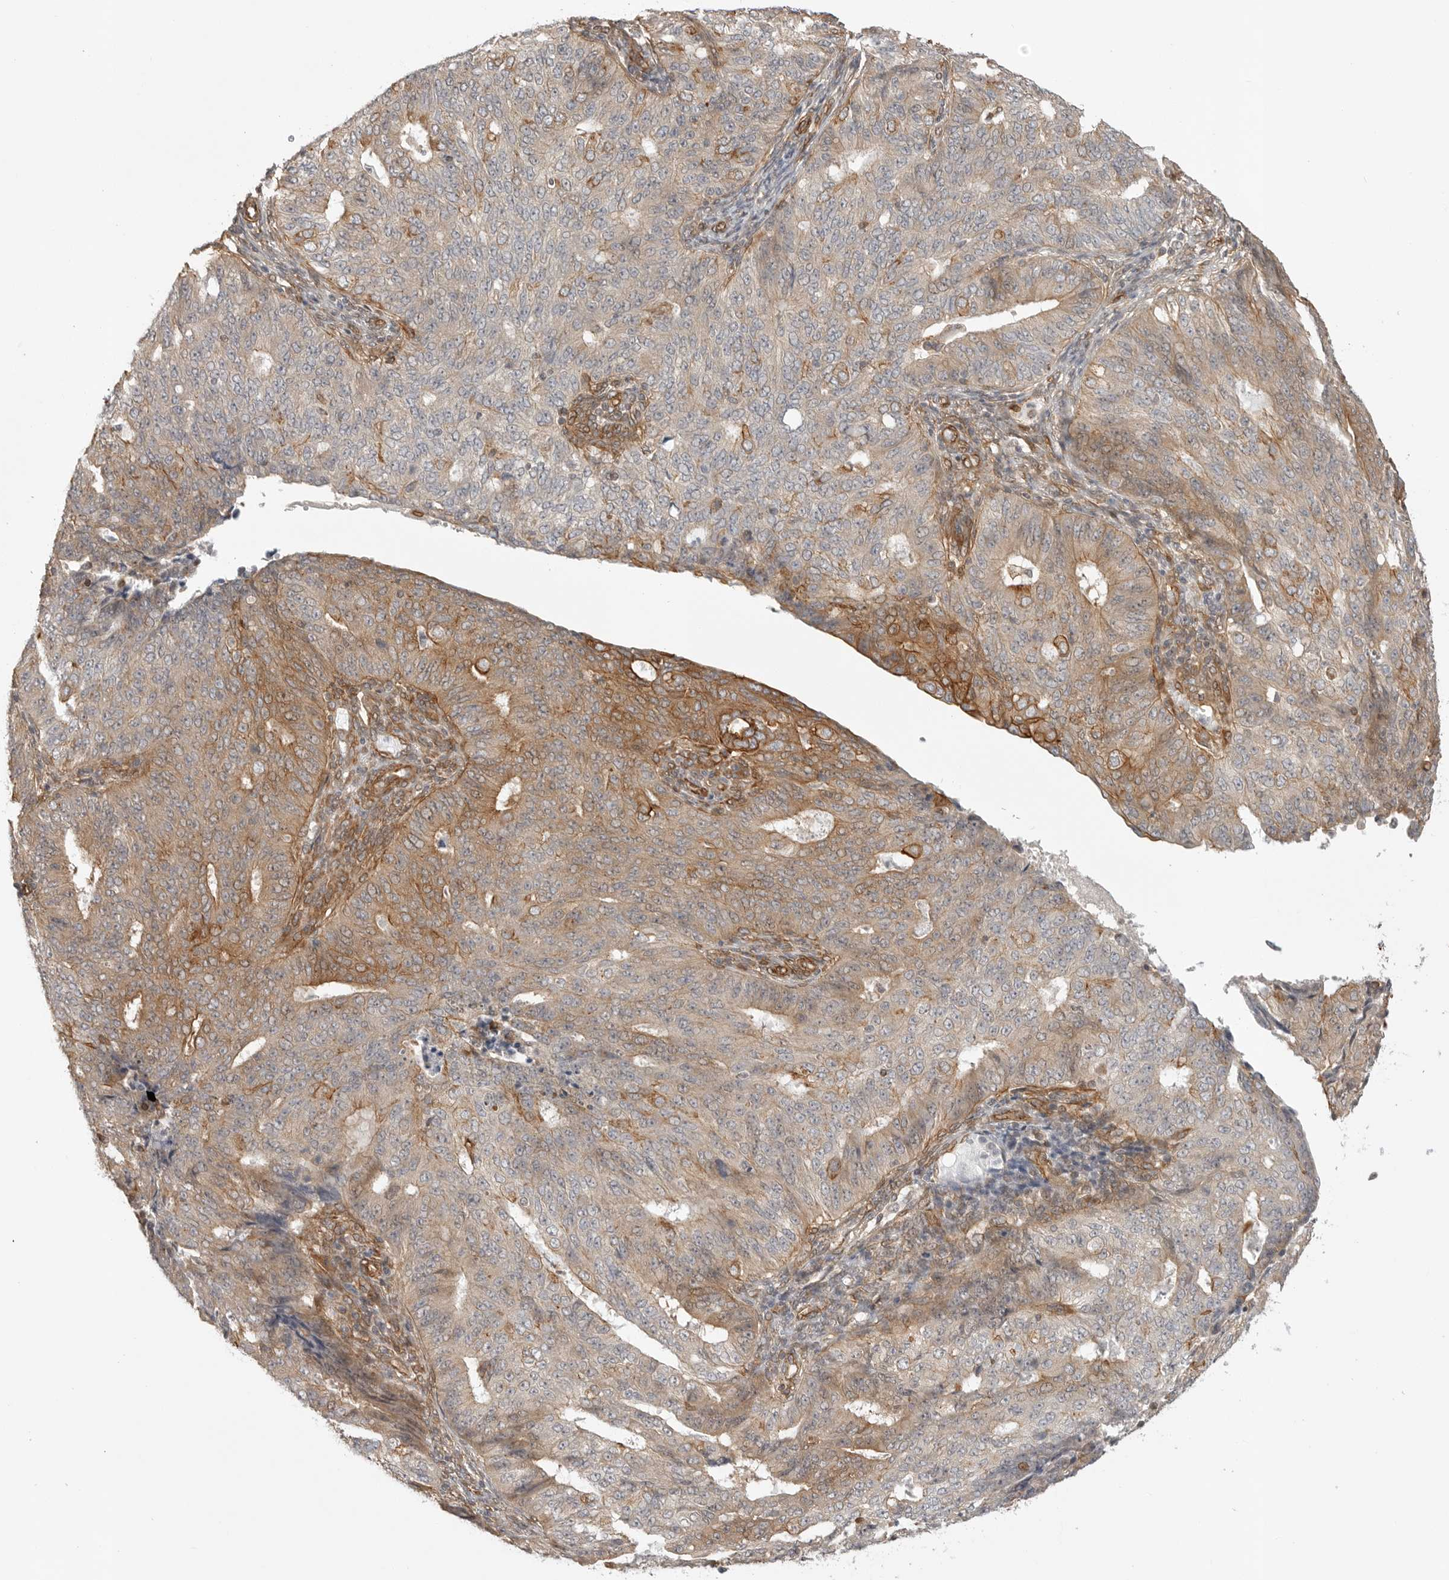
{"staining": {"intensity": "moderate", "quantity": "25%-75%", "location": "cytoplasmic/membranous"}, "tissue": "endometrial cancer", "cell_type": "Tumor cells", "image_type": "cancer", "snomed": [{"axis": "morphology", "description": "Adenocarcinoma, NOS"}, {"axis": "topography", "description": "Endometrium"}], "caption": "Moderate cytoplasmic/membranous protein positivity is appreciated in approximately 25%-75% of tumor cells in endometrial cancer.", "gene": "ATOH7", "patient": {"sex": "female", "age": 32}}